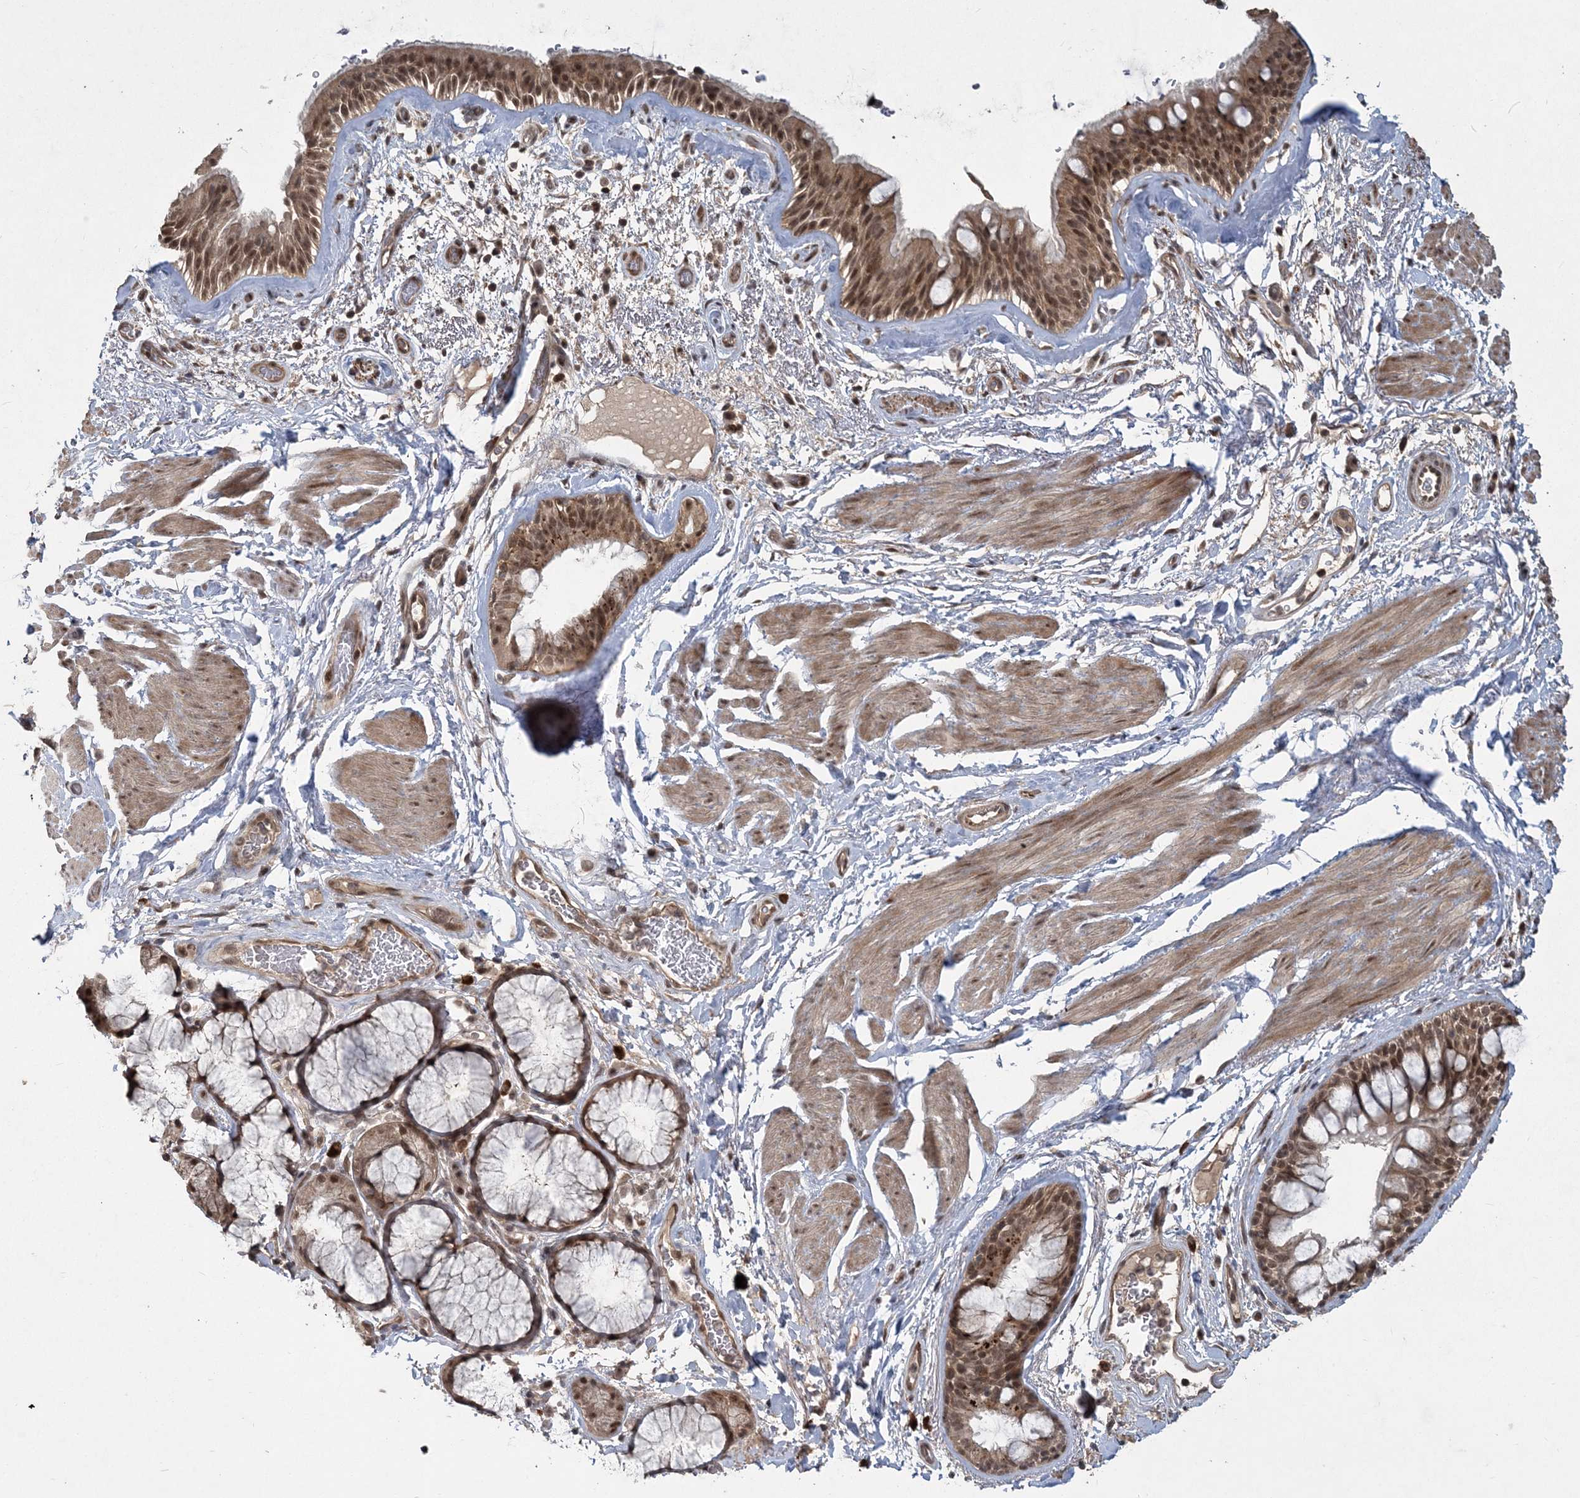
{"staining": {"intensity": "strong", "quantity": ">75%", "location": "cytoplasmic/membranous,nuclear"}, "tissue": "bronchus", "cell_type": "Respiratory epithelial cells", "image_type": "normal", "snomed": [{"axis": "morphology", "description": "Normal tissue, NOS"}, {"axis": "topography", "description": "Cartilage tissue"}], "caption": "Respiratory epithelial cells display high levels of strong cytoplasmic/membranous,nuclear staining in about >75% of cells in benign human bronchus. (Stains: DAB in brown, nuclei in blue, Microscopy: brightfield microscopy at high magnification).", "gene": "COPS7B", "patient": {"sex": "female", "age": 63}}